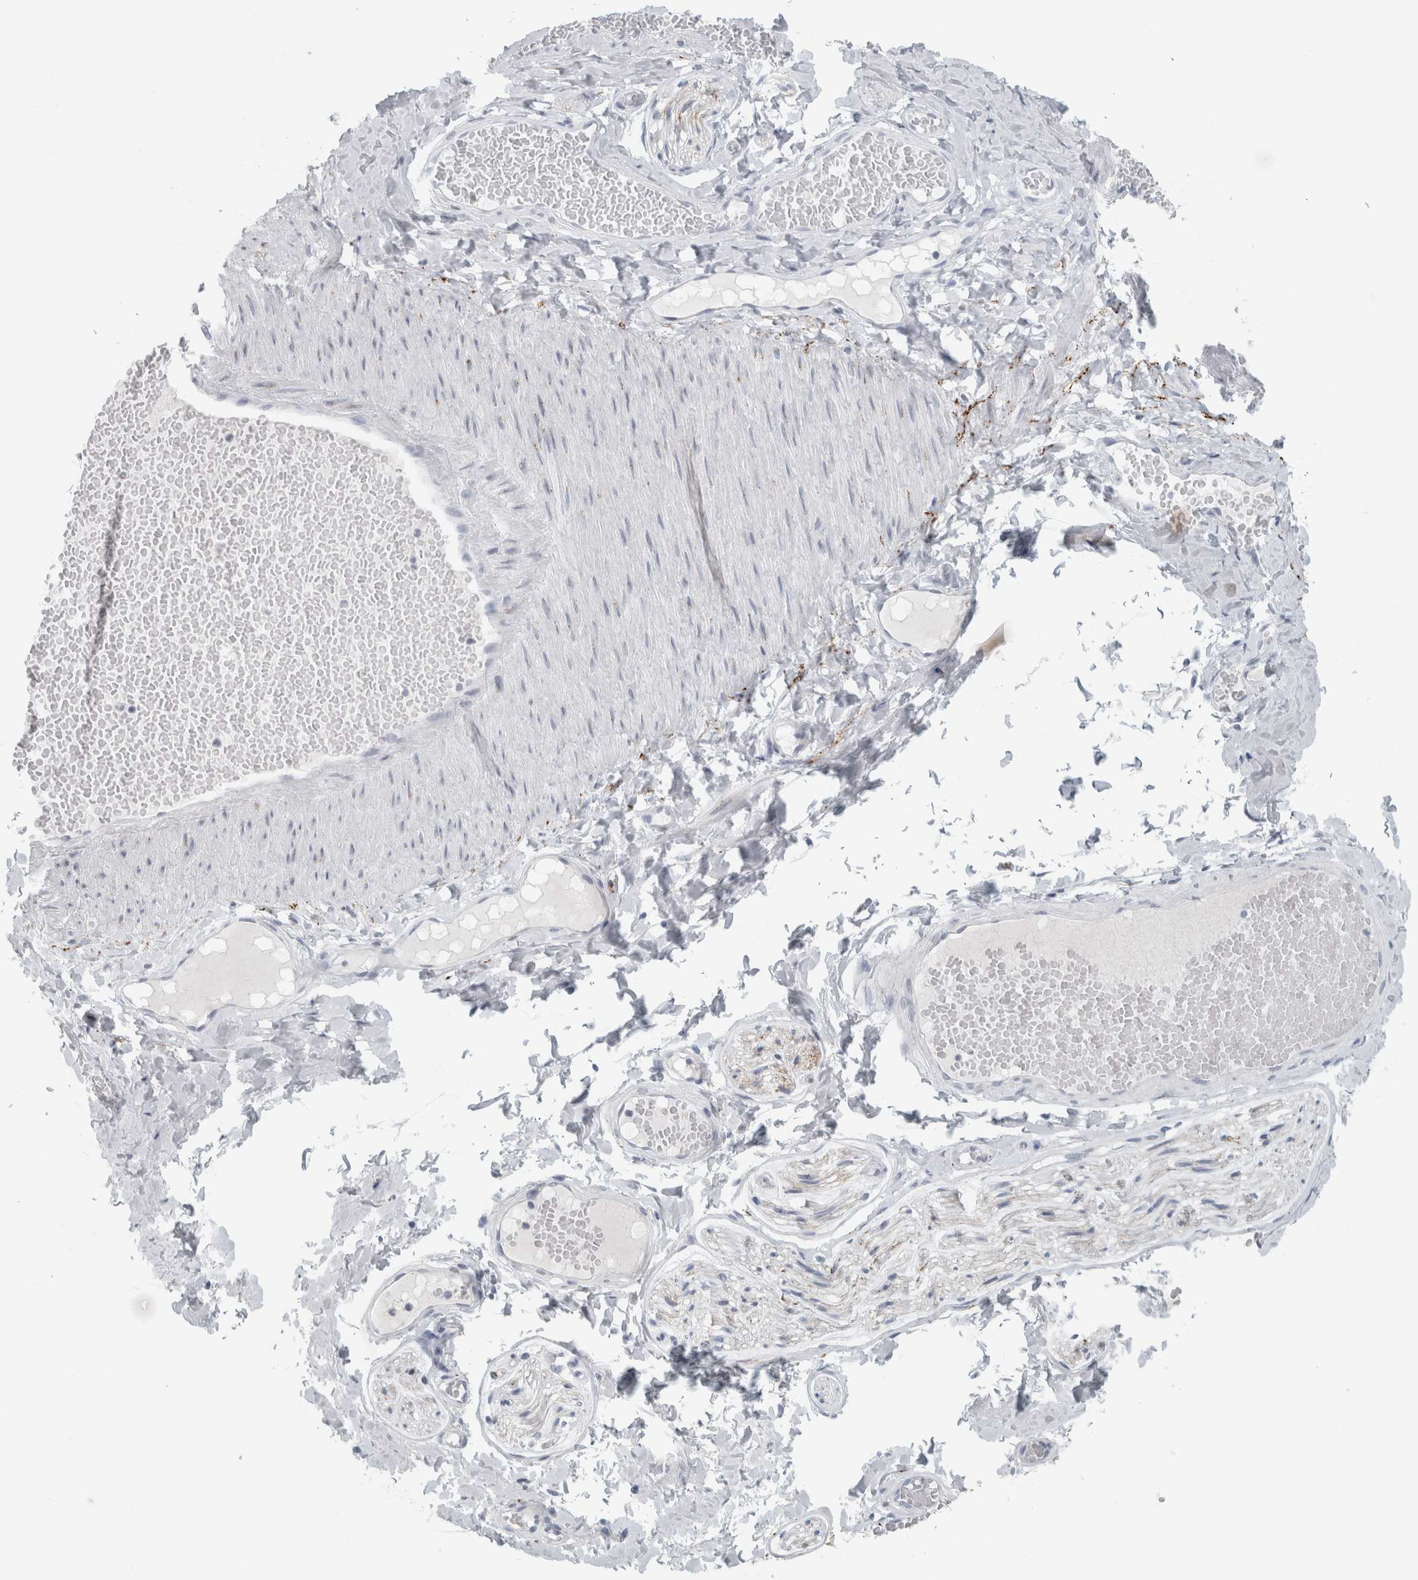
{"staining": {"intensity": "negative", "quantity": "none", "location": "none"}, "tissue": "adipose tissue", "cell_type": "Adipocytes", "image_type": "normal", "snomed": [{"axis": "morphology", "description": "Normal tissue, NOS"}, {"axis": "topography", "description": "Adipose tissue"}, {"axis": "topography", "description": "Vascular tissue"}, {"axis": "topography", "description": "Peripheral nerve tissue"}], "caption": "Immunohistochemical staining of unremarkable adipose tissue displays no significant staining in adipocytes.", "gene": "CPE", "patient": {"sex": "male", "age": 25}}